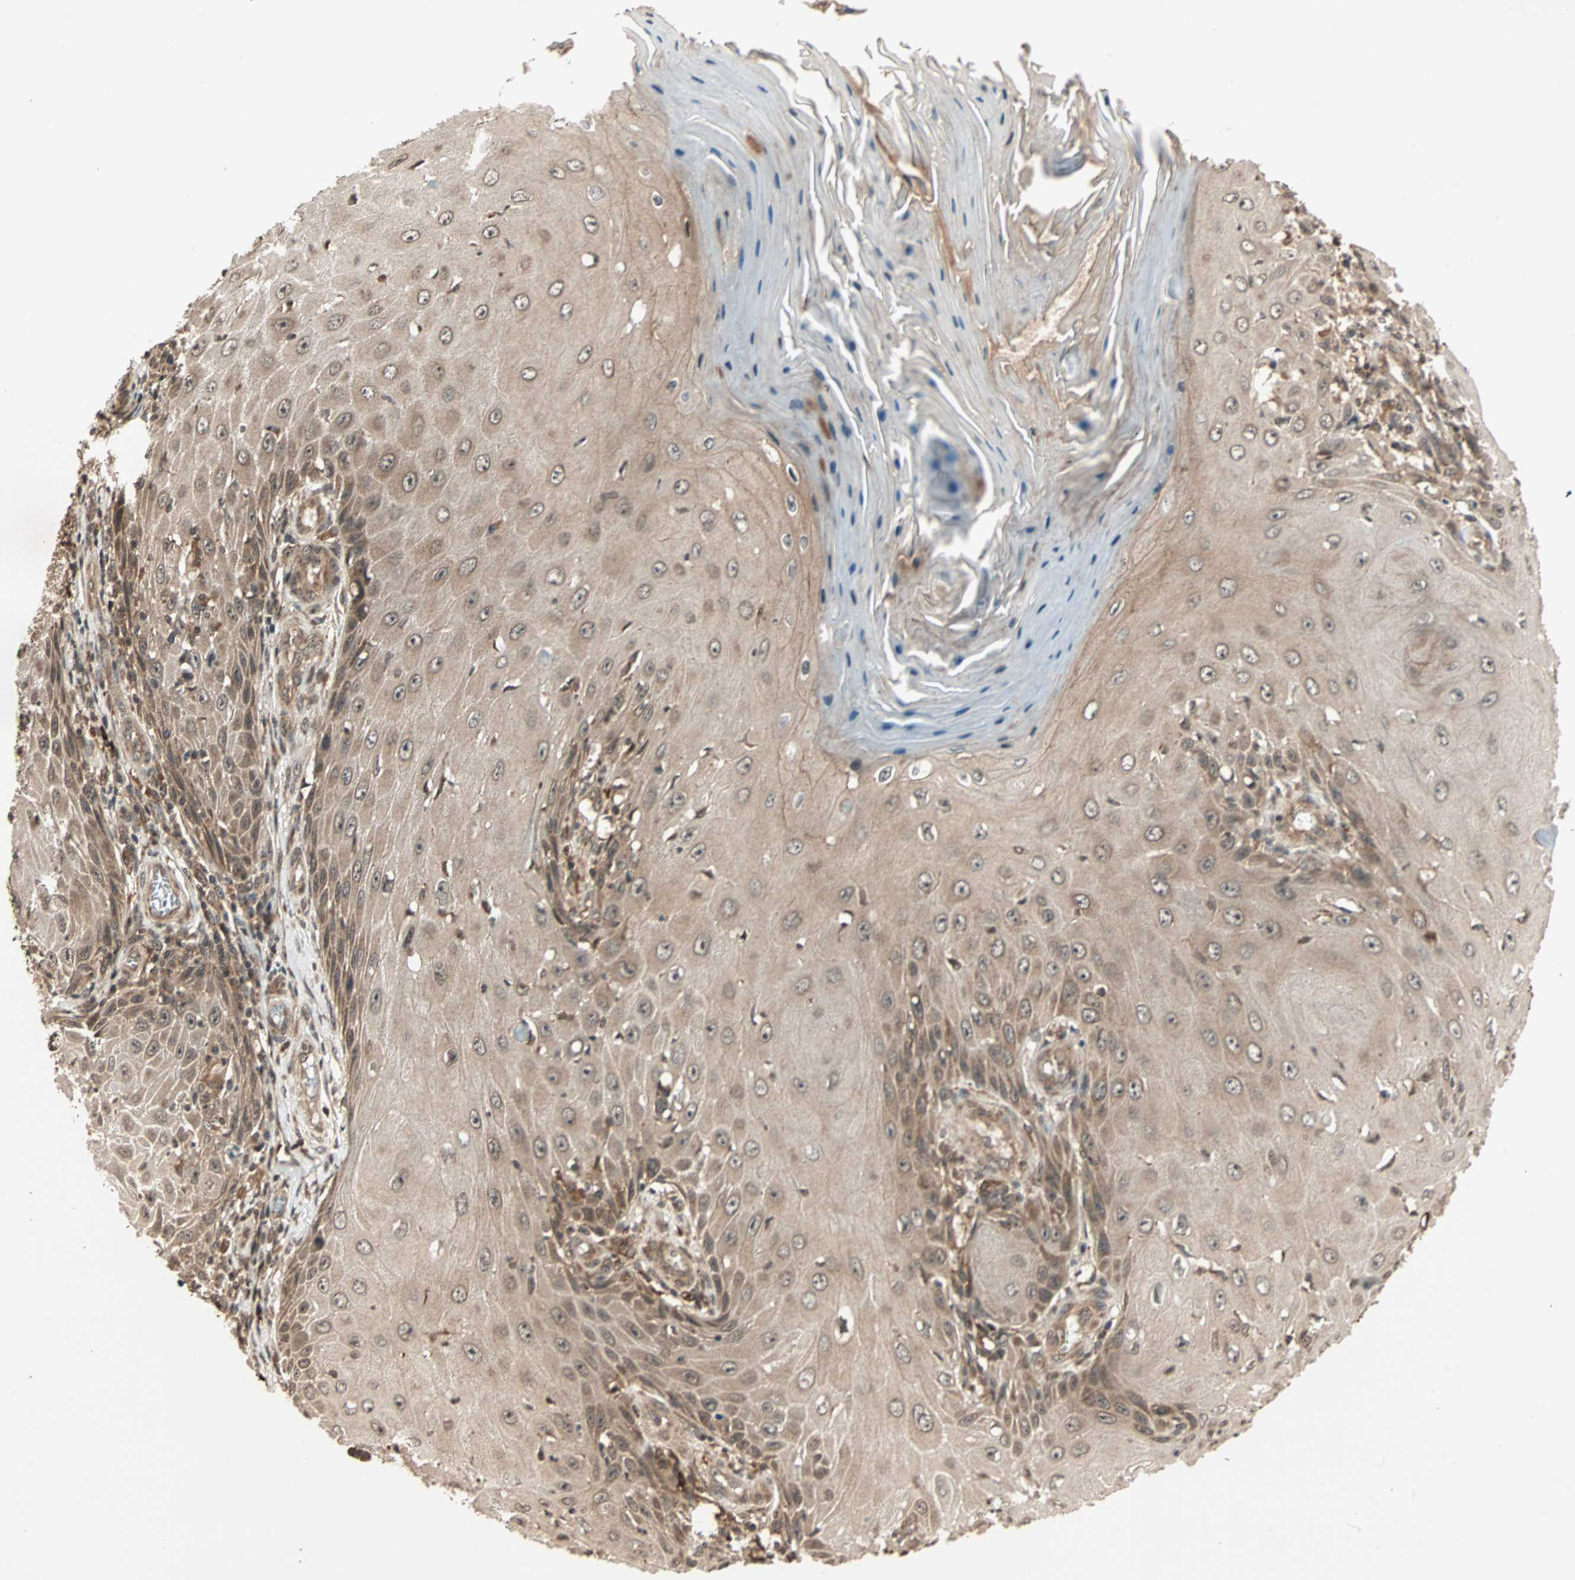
{"staining": {"intensity": "moderate", "quantity": ">75%", "location": "cytoplasmic/membranous"}, "tissue": "skin cancer", "cell_type": "Tumor cells", "image_type": "cancer", "snomed": [{"axis": "morphology", "description": "Squamous cell carcinoma, NOS"}, {"axis": "topography", "description": "Skin"}], "caption": "Protein analysis of skin cancer (squamous cell carcinoma) tissue demonstrates moderate cytoplasmic/membranous expression in about >75% of tumor cells.", "gene": "RFFL", "patient": {"sex": "female", "age": 73}}